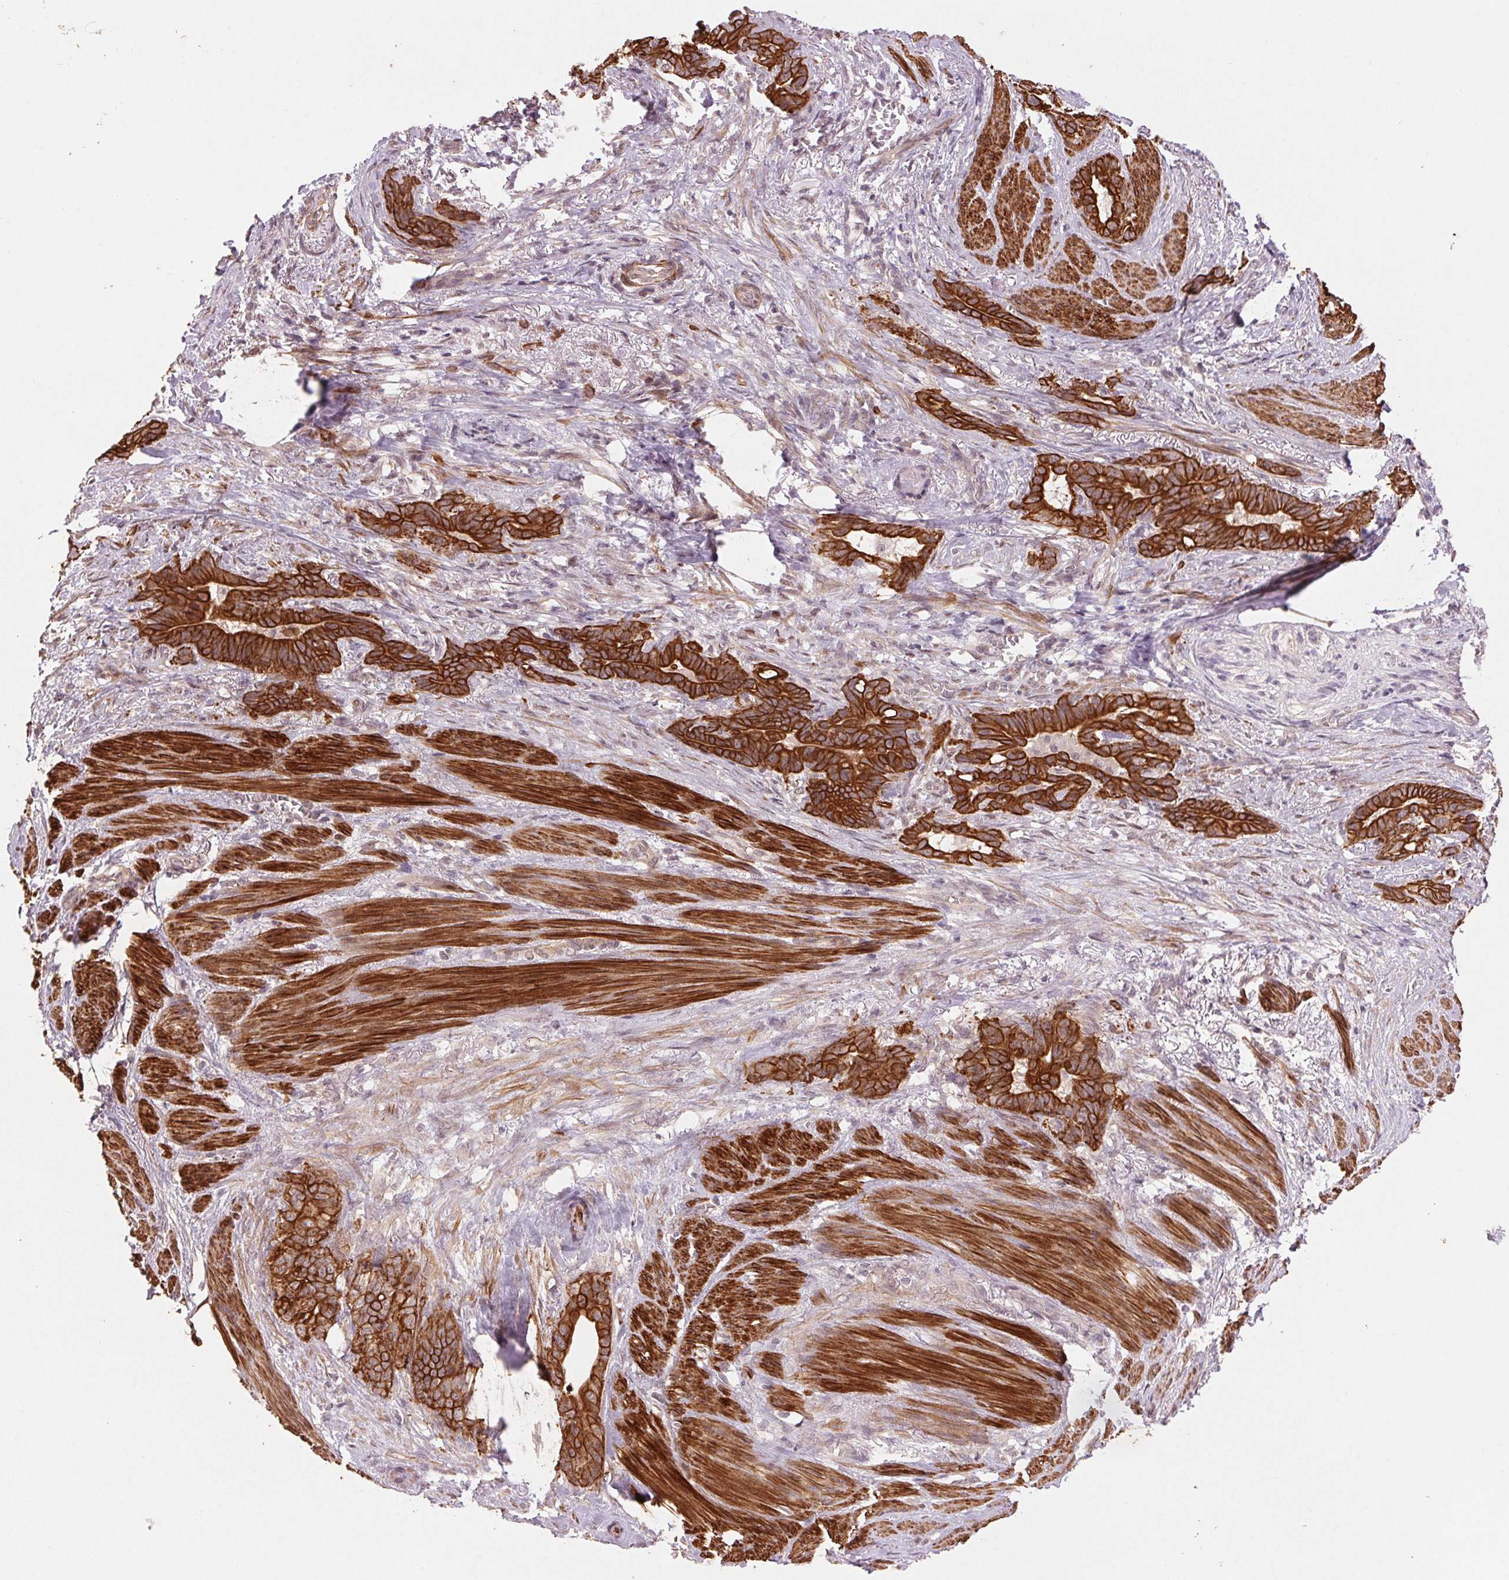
{"staining": {"intensity": "strong", "quantity": ">75%", "location": "cytoplasmic/membranous"}, "tissue": "stomach cancer", "cell_type": "Tumor cells", "image_type": "cancer", "snomed": [{"axis": "morphology", "description": "Normal tissue, NOS"}, {"axis": "morphology", "description": "Adenocarcinoma, NOS"}, {"axis": "topography", "description": "Esophagus"}, {"axis": "topography", "description": "Stomach, upper"}], "caption": "IHC image of neoplastic tissue: human stomach adenocarcinoma stained using IHC shows high levels of strong protein expression localized specifically in the cytoplasmic/membranous of tumor cells, appearing as a cytoplasmic/membranous brown color.", "gene": "SMLR1", "patient": {"sex": "male", "age": 62}}